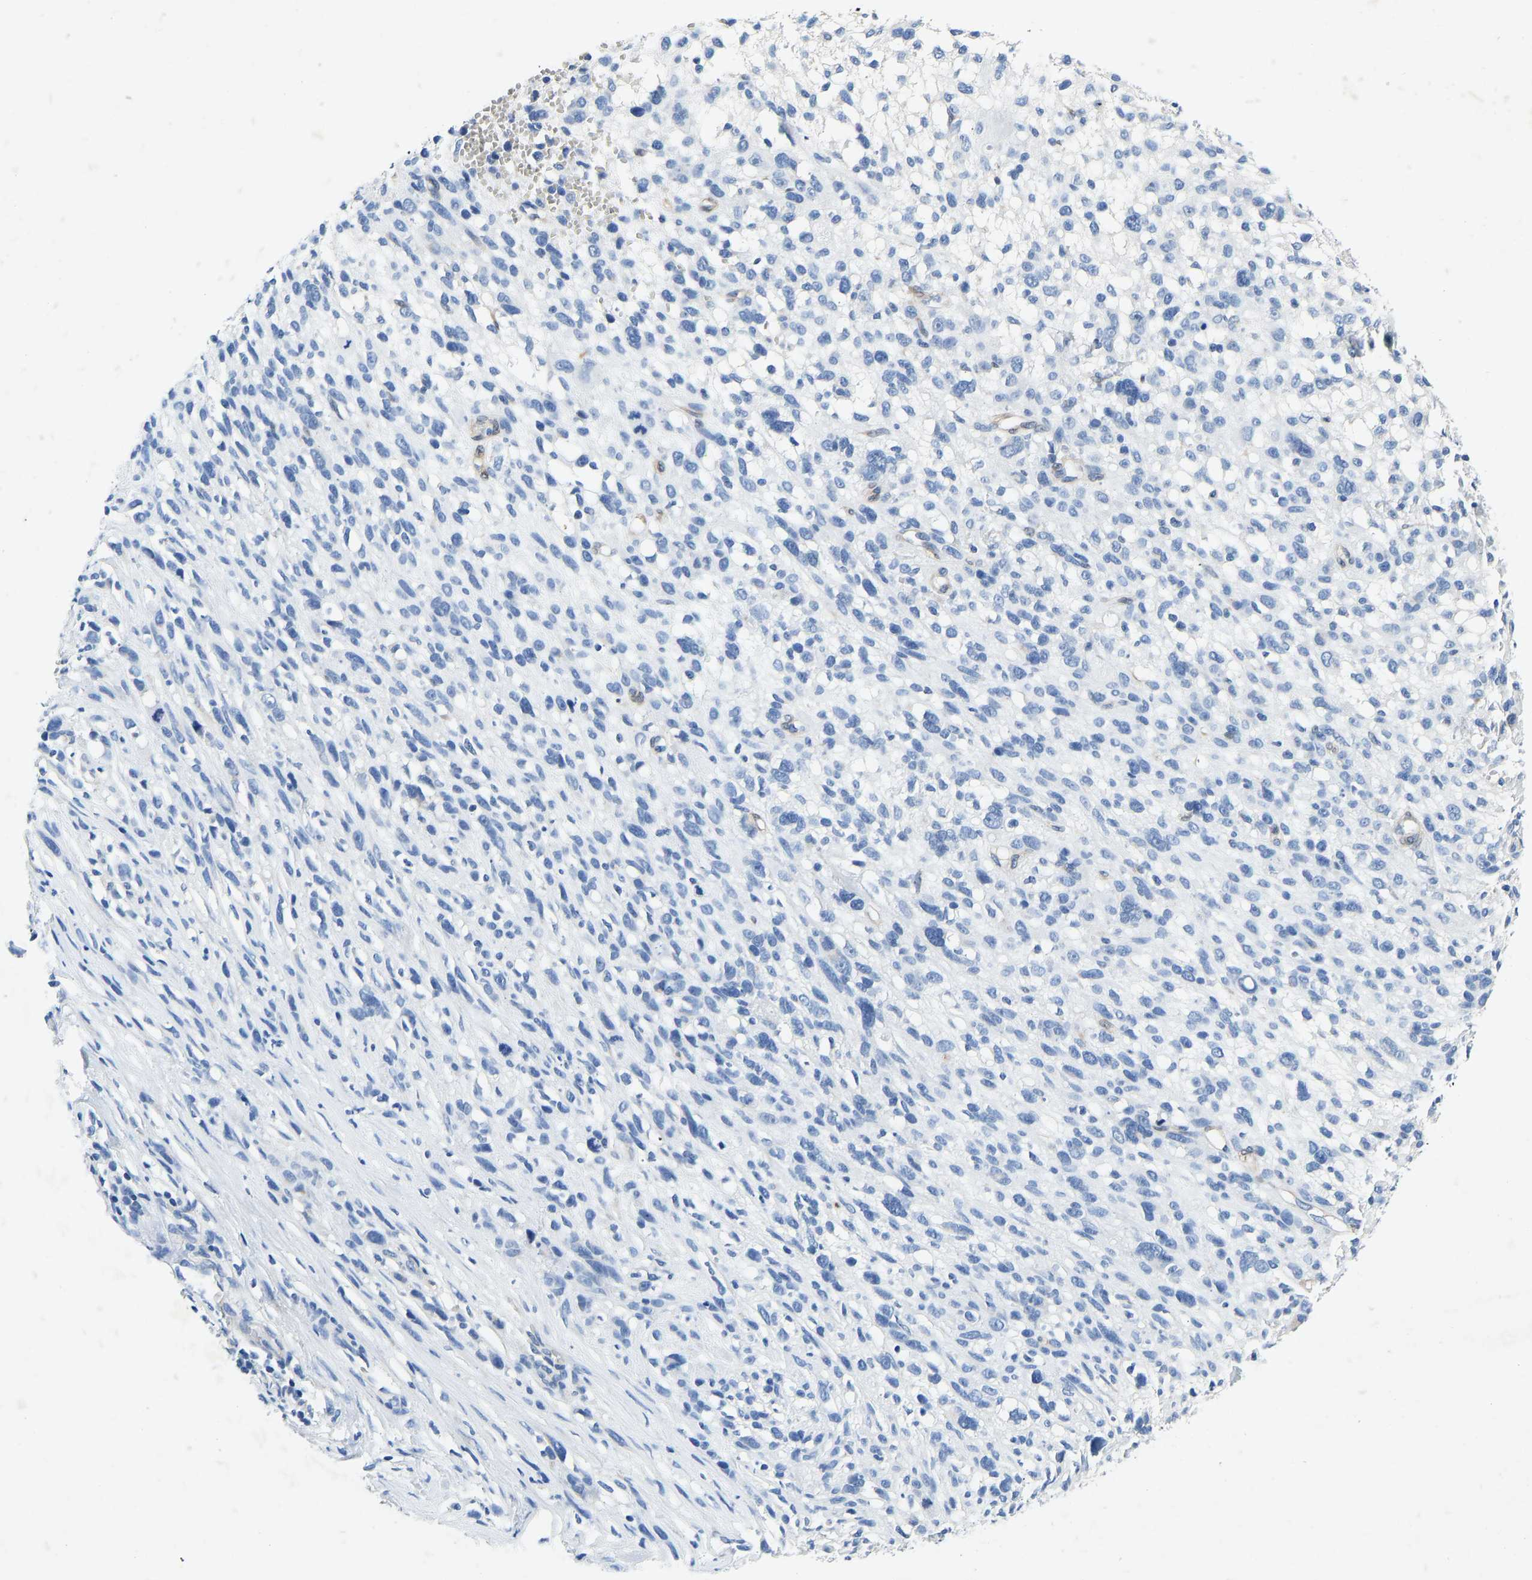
{"staining": {"intensity": "negative", "quantity": "none", "location": "none"}, "tissue": "melanoma", "cell_type": "Tumor cells", "image_type": "cancer", "snomed": [{"axis": "morphology", "description": "Malignant melanoma, NOS"}, {"axis": "topography", "description": "Skin"}], "caption": "Tumor cells show no significant protein positivity in malignant melanoma.", "gene": "RBP1", "patient": {"sex": "female", "age": 55}}